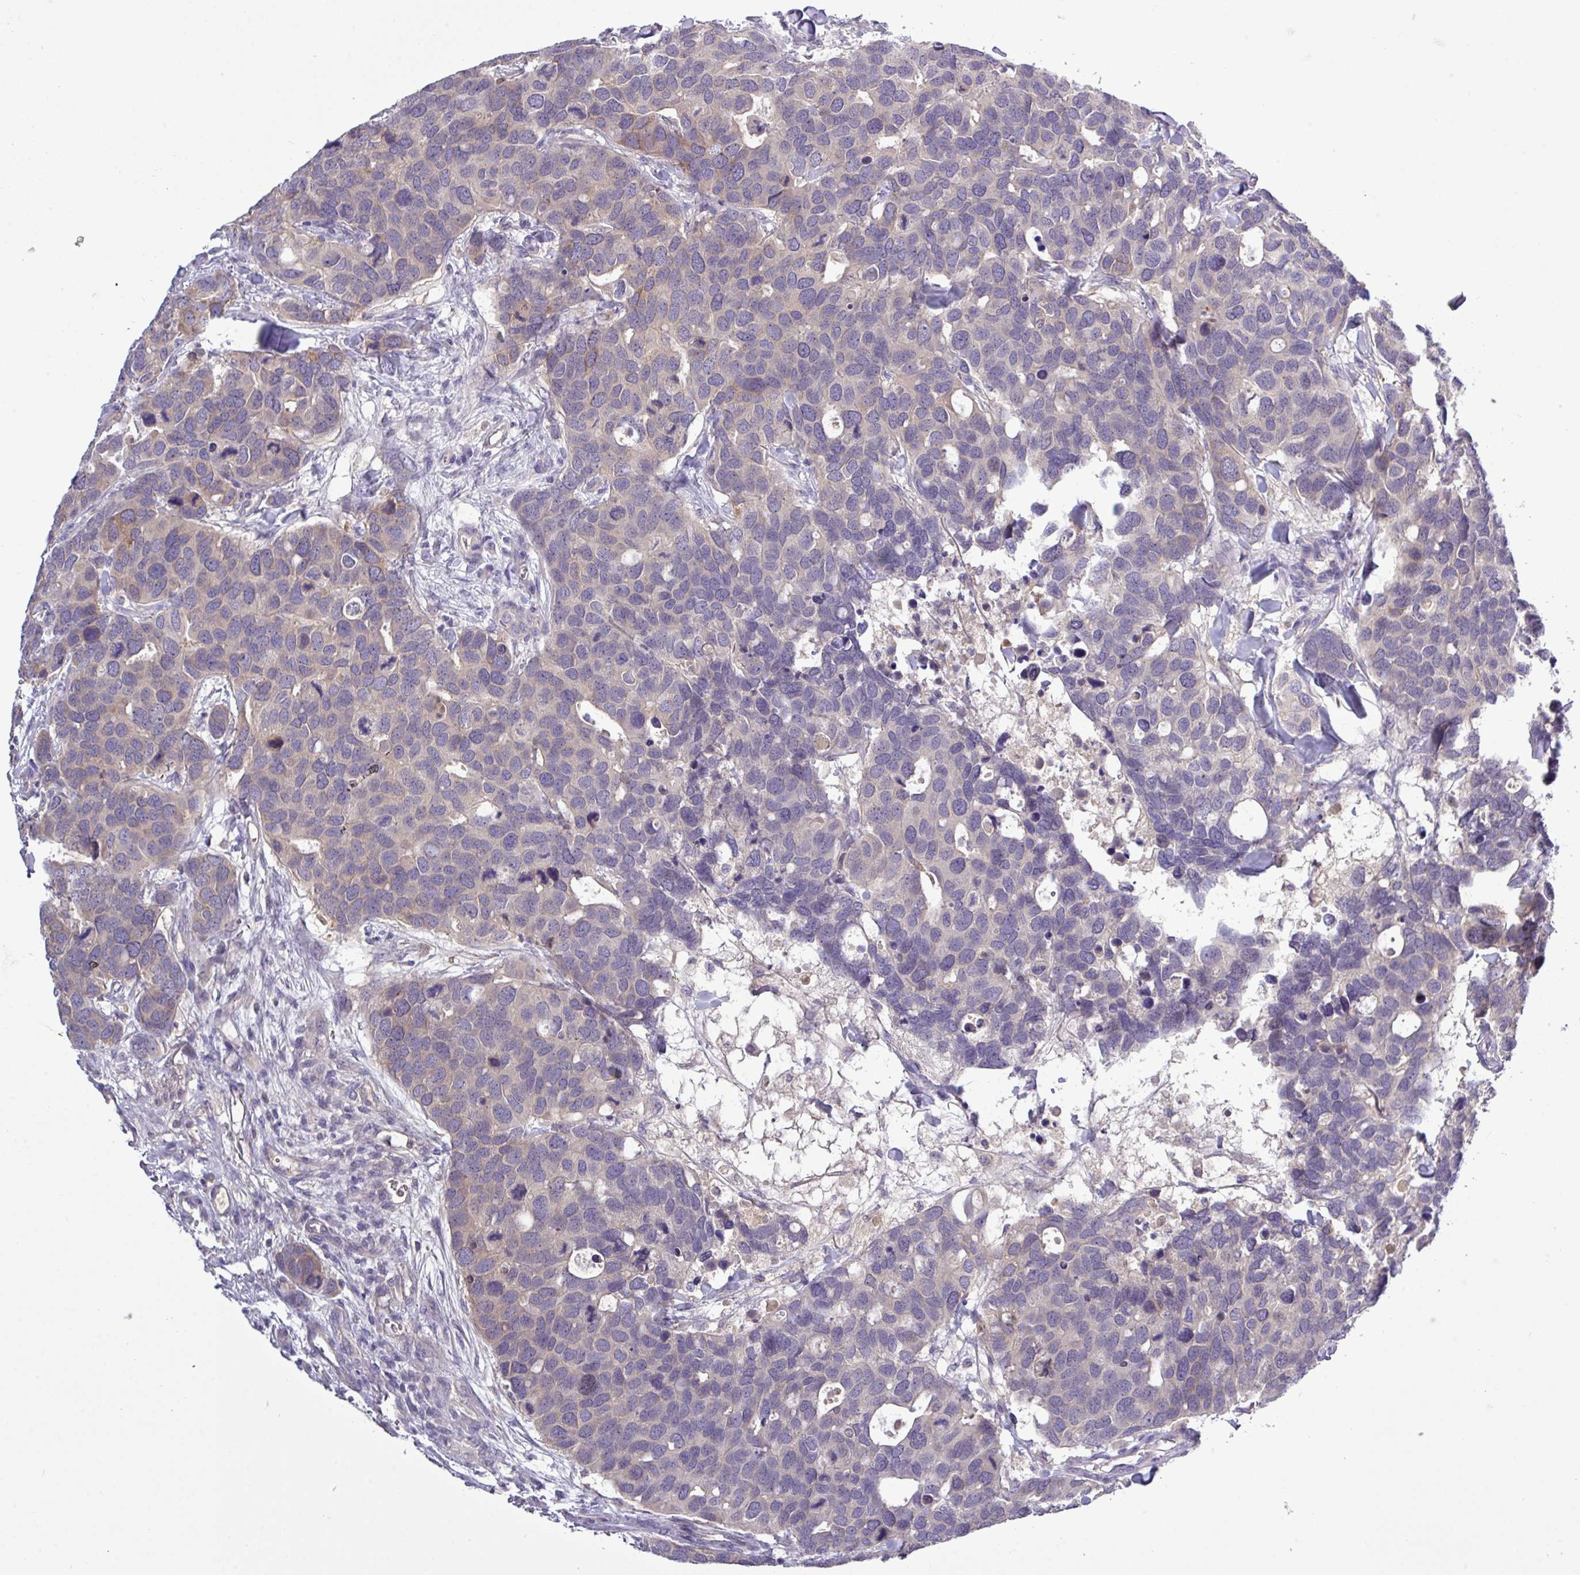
{"staining": {"intensity": "negative", "quantity": "none", "location": "none"}, "tissue": "breast cancer", "cell_type": "Tumor cells", "image_type": "cancer", "snomed": [{"axis": "morphology", "description": "Duct carcinoma"}, {"axis": "topography", "description": "Breast"}], "caption": "Tumor cells show no significant staining in invasive ductal carcinoma (breast). Nuclei are stained in blue.", "gene": "TMEM62", "patient": {"sex": "female", "age": 83}}